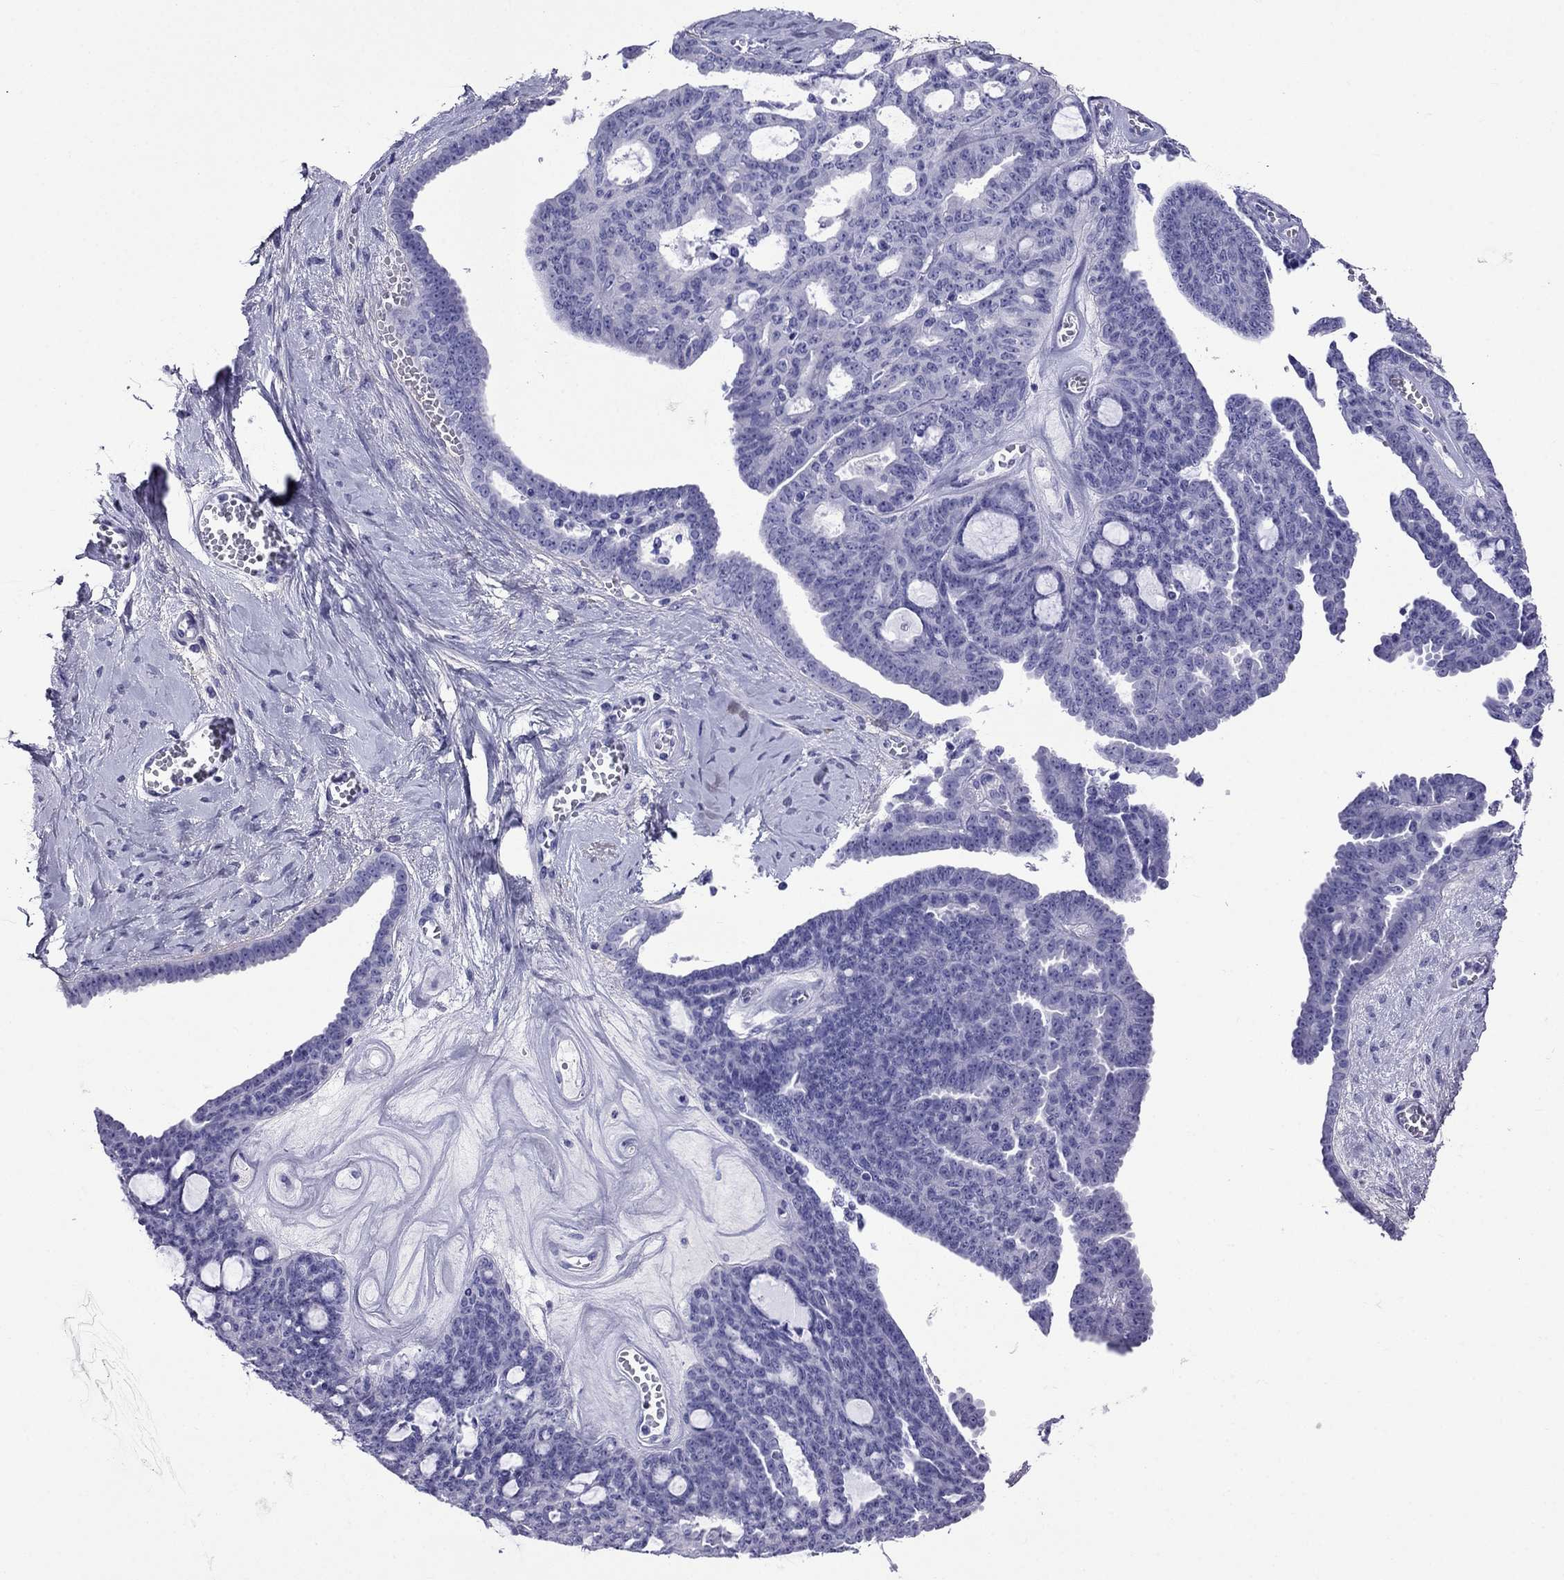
{"staining": {"intensity": "negative", "quantity": "none", "location": "none"}, "tissue": "ovarian cancer", "cell_type": "Tumor cells", "image_type": "cancer", "snomed": [{"axis": "morphology", "description": "Cystadenocarcinoma, serous, NOS"}, {"axis": "topography", "description": "Ovary"}], "caption": "Immunohistochemistry (IHC) photomicrograph of human ovarian cancer stained for a protein (brown), which reveals no positivity in tumor cells.", "gene": "ARR3", "patient": {"sex": "female", "age": 71}}